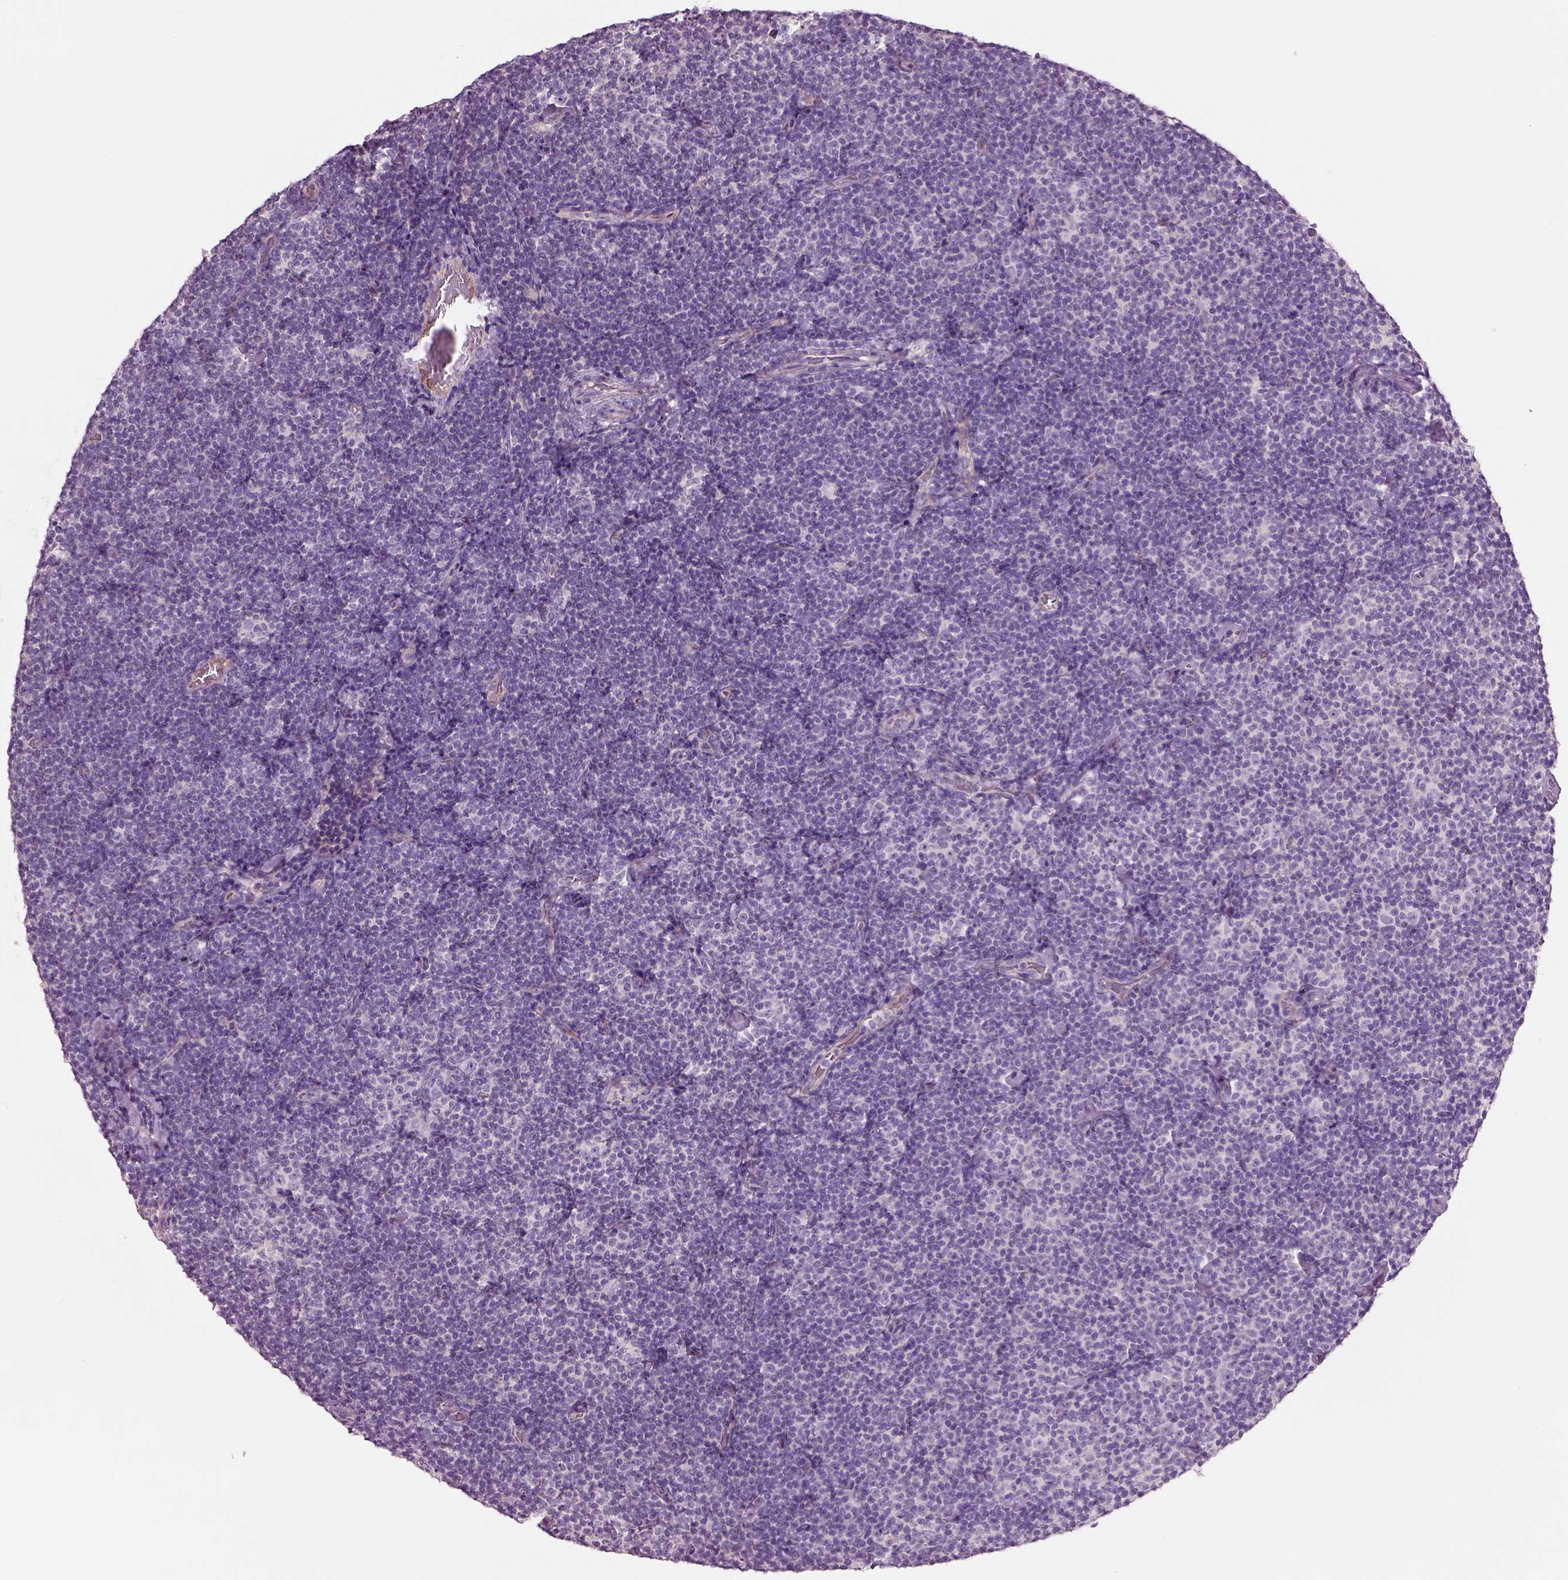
{"staining": {"intensity": "negative", "quantity": "none", "location": "none"}, "tissue": "lymphoma", "cell_type": "Tumor cells", "image_type": "cancer", "snomed": [{"axis": "morphology", "description": "Malignant lymphoma, non-Hodgkin's type, Low grade"}, {"axis": "topography", "description": "Lymph node"}], "caption": "Immunohistochemistry image of human lymphoma stained for a protein (brown), which displays no staining in tumor cells. (DAB immunohistochemistry with hematoxylin counter stain).", "gene": "PLPP7", "patient": {"sex": "male", "age": 81}}